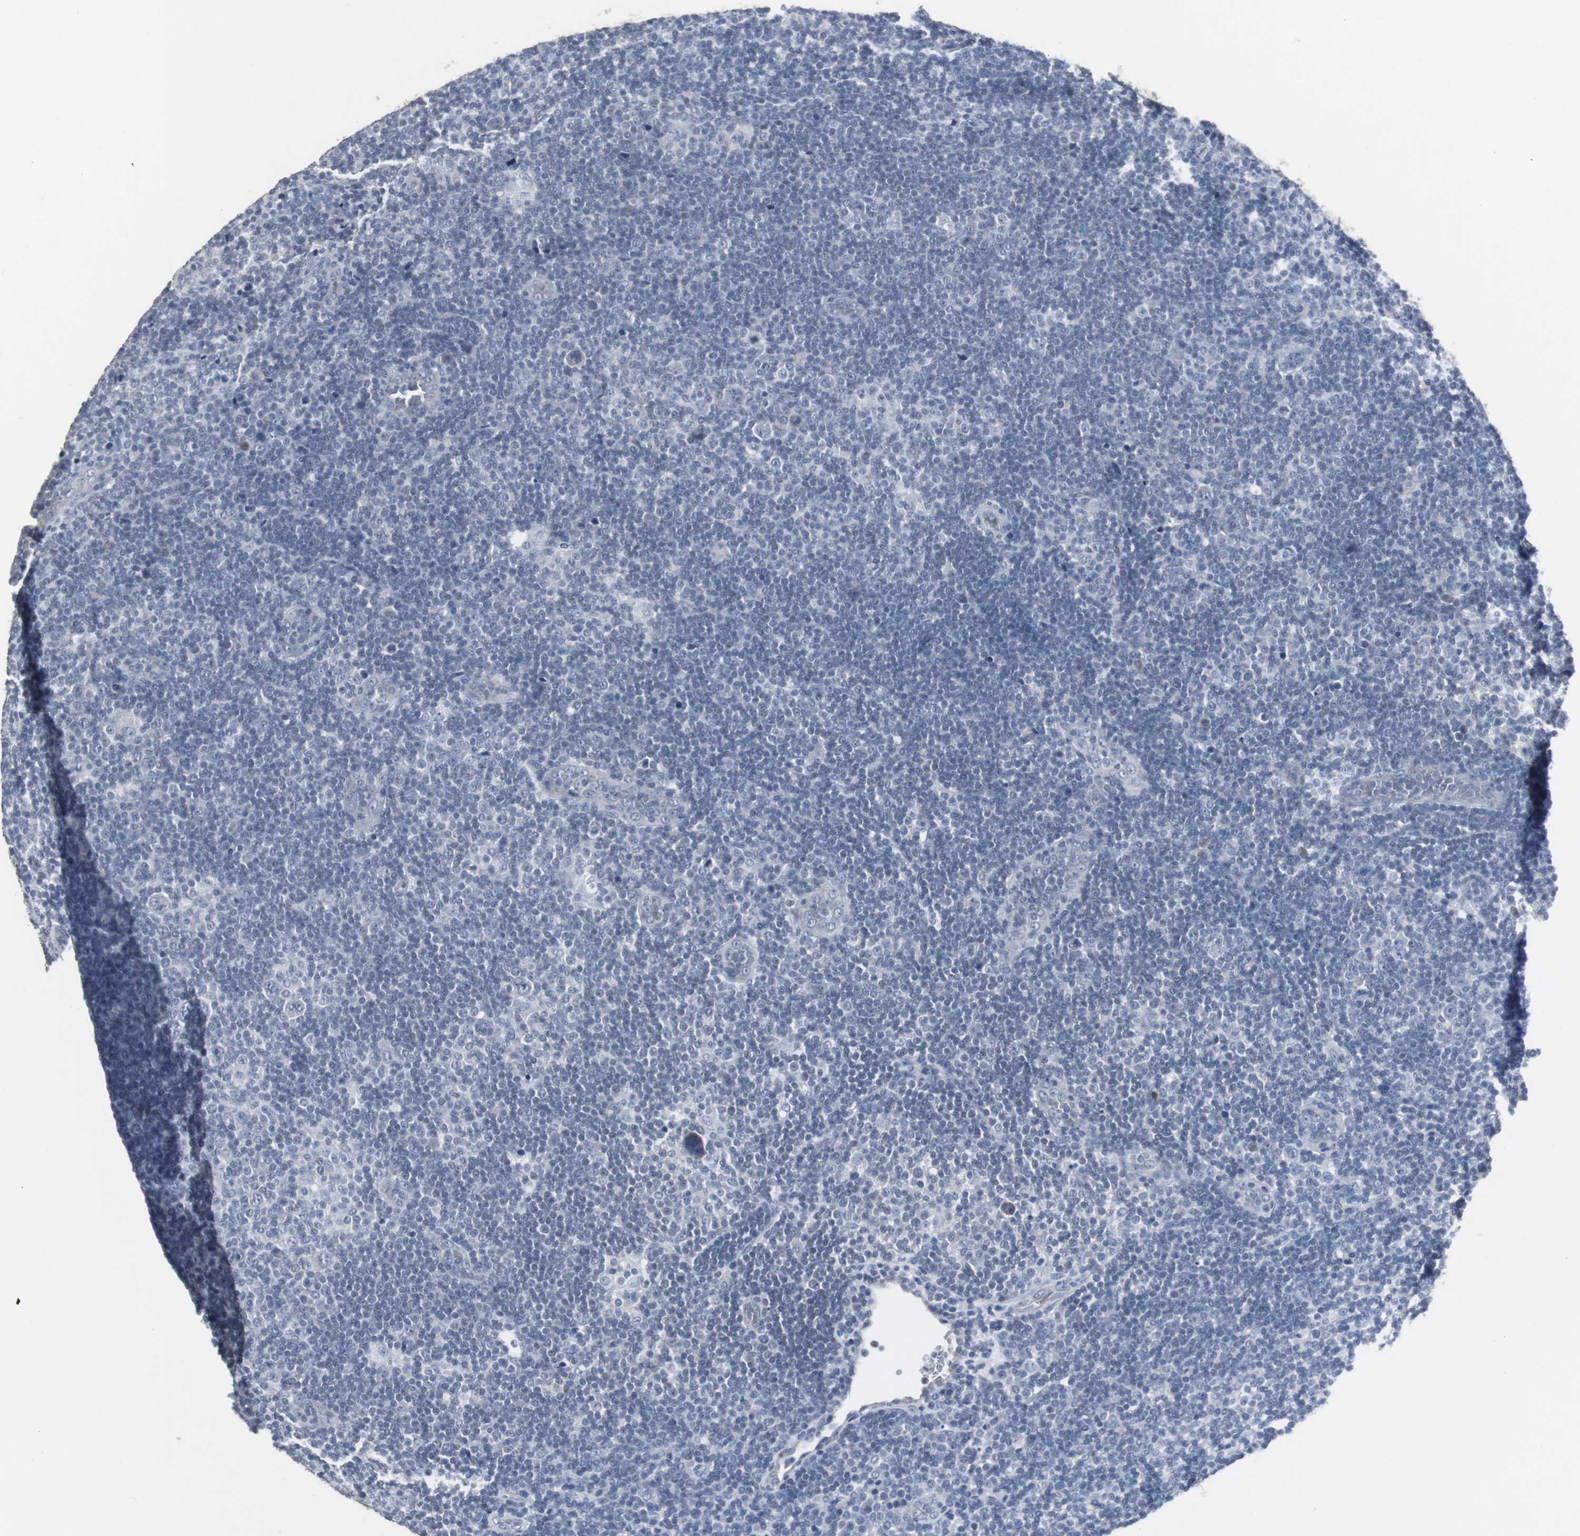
{"staining": {"intensity": "negative", "quantity": "none", "location": "none"}, "tissue": "lymphoma", "cell_type": "Tumor cells", "image_type": "cancer", "snomed": [{"axis": "morphology", "description": "Hodgkin's disease, NOS"}, {"axis": "topography", "description": "Lymph node"}], "caption": "There is no significant positivity in tumor cells of Hodgkin's disease.", "gene": "ACAA1", "patient": {"sex": "female", "age": 57}}